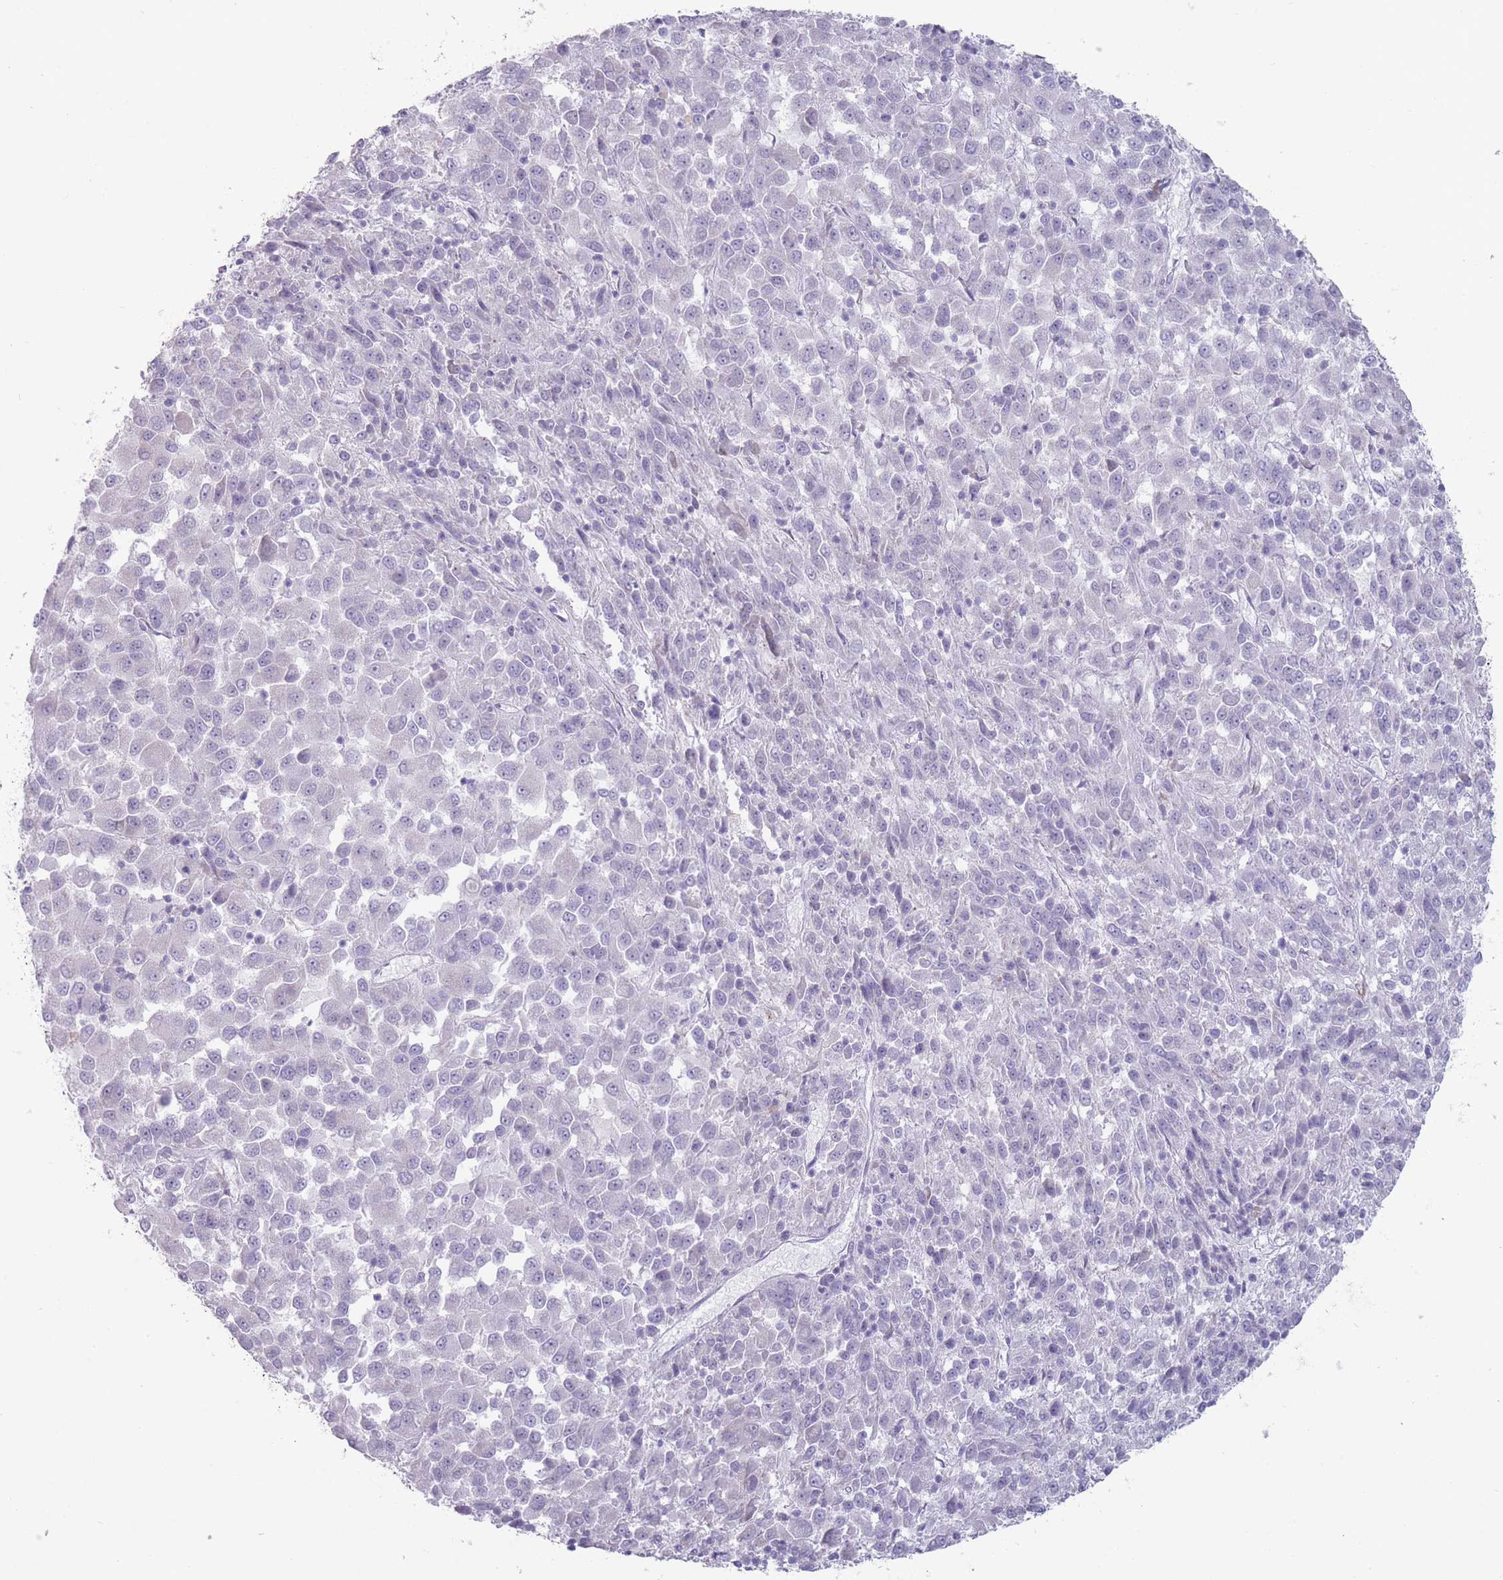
{"staining": {"intensity": "negative", "quantity": "none", "location": "none"}, "tissue": "melanoma", "cell_type": "Tumor cells", "image_type": "cancer", "snomed": [{"axis": "morphology", "description": "Malignant melanoma, Metastatic site"}, {"axis": "topography", "description": "Lung"}], "caption": "This histopathology image is of melanoma stained with IHC to label a protein in brown with the nuclei are counter-stained blue. There is no positivity in tumor cells. (Stains: DAB (3,3'-diaminobenzidine) IHC with hematoxylin counter stain, Microscopy: brightfield microscopy at high magnification).", "gene": "PAIP2B", "patient": {"sex": "male", "age": 64}}